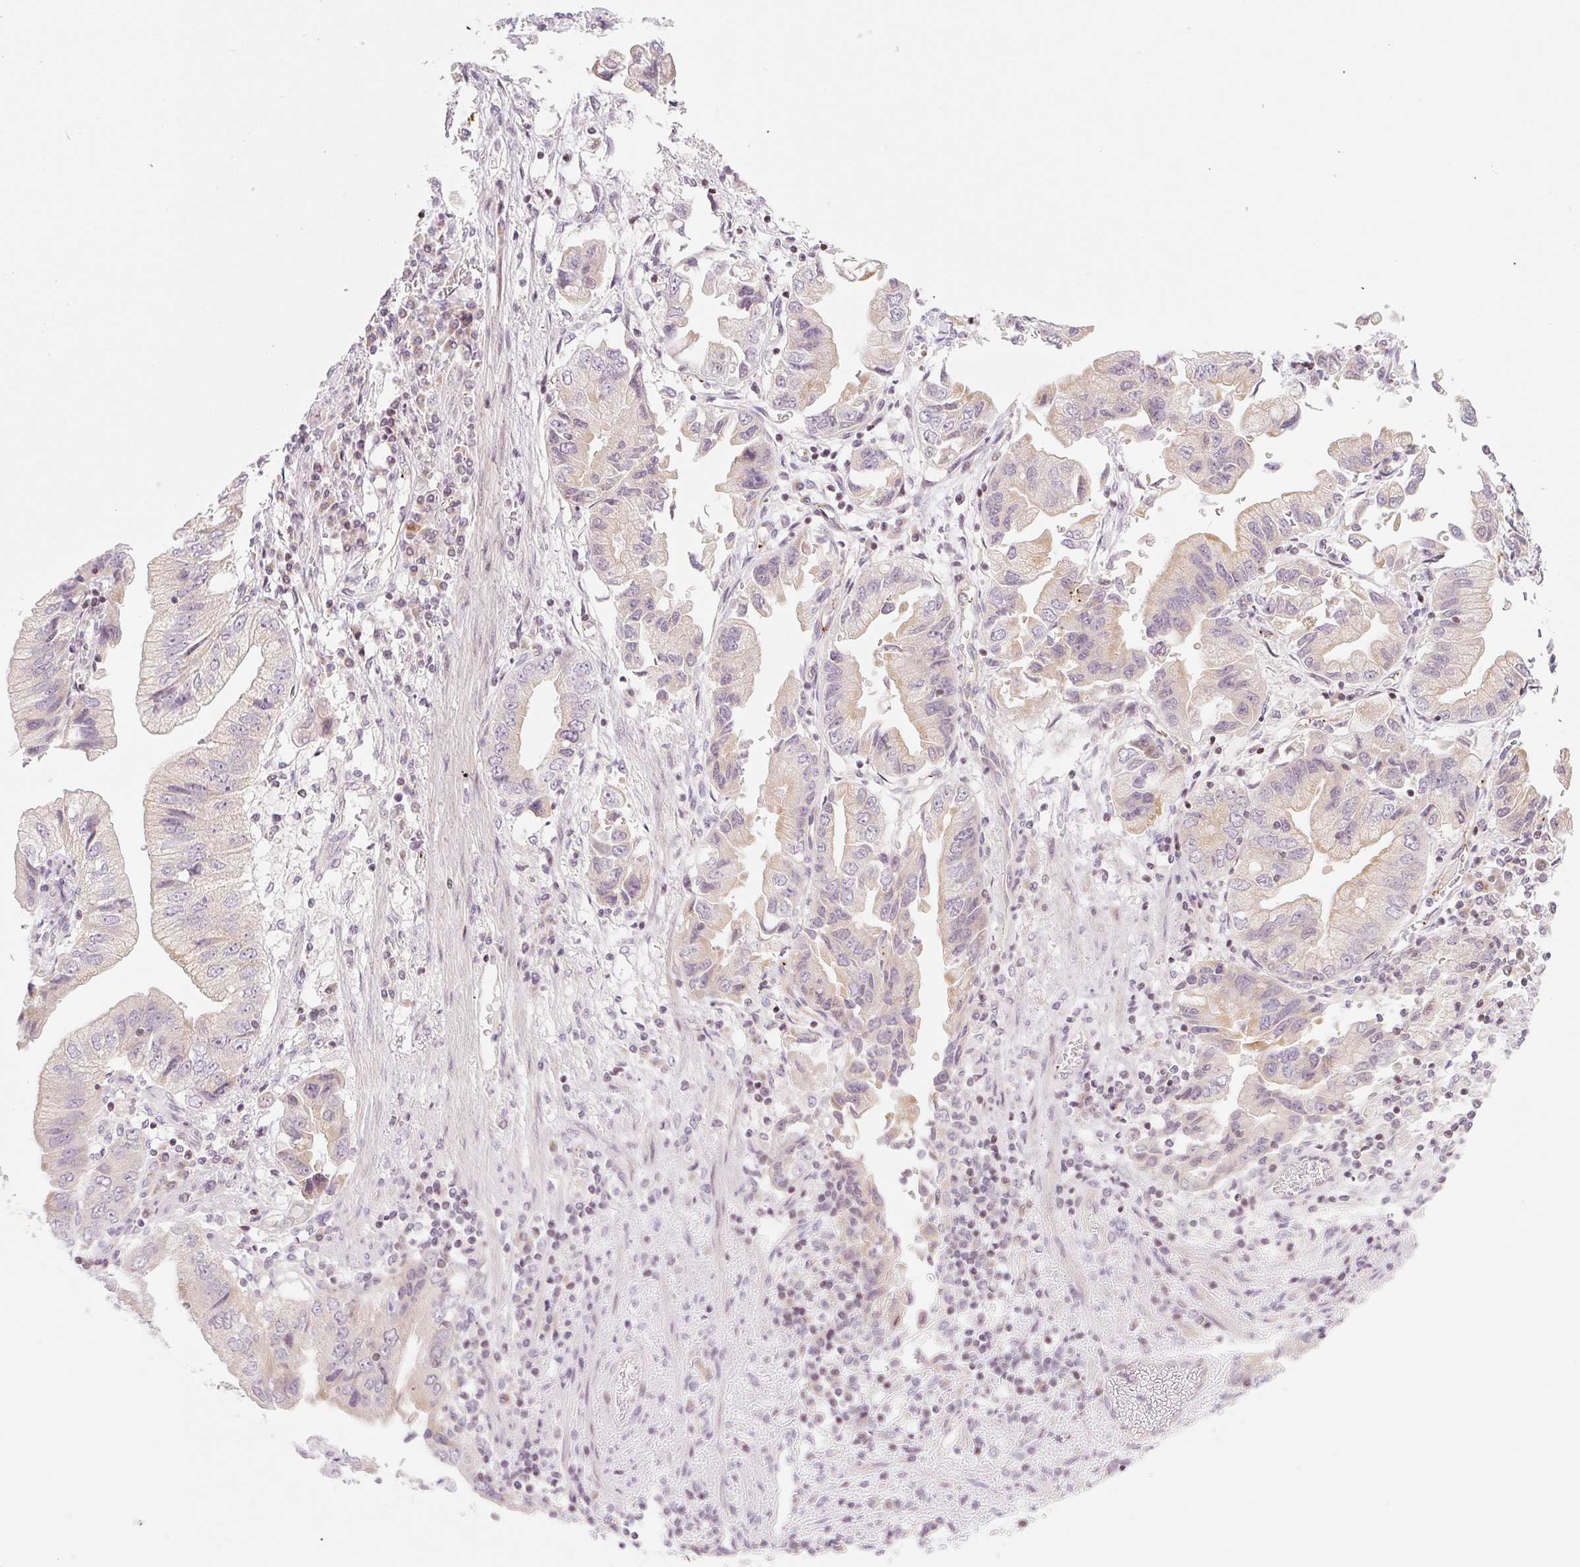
{"staining": {"intensity": "weak", "quantity": "<25%", "location": "cytoplasmic/membranous"}, "tissue": "stomach cancer", "cell_type": "Tumor cells", "image_type": "cancer", "snomed": [{"axis": "morphology", "description": "Adenocarcinoma, NOS"}, {"axis": "topography", "description": "Stomach"}], "caption": "This is an immunohistochemistry (IHC) photomicrograph of stomach cancer. There is no expression in tumor cells.", "gene": "CASKIN1", "patient": {"sex": "male", "age": 62}}